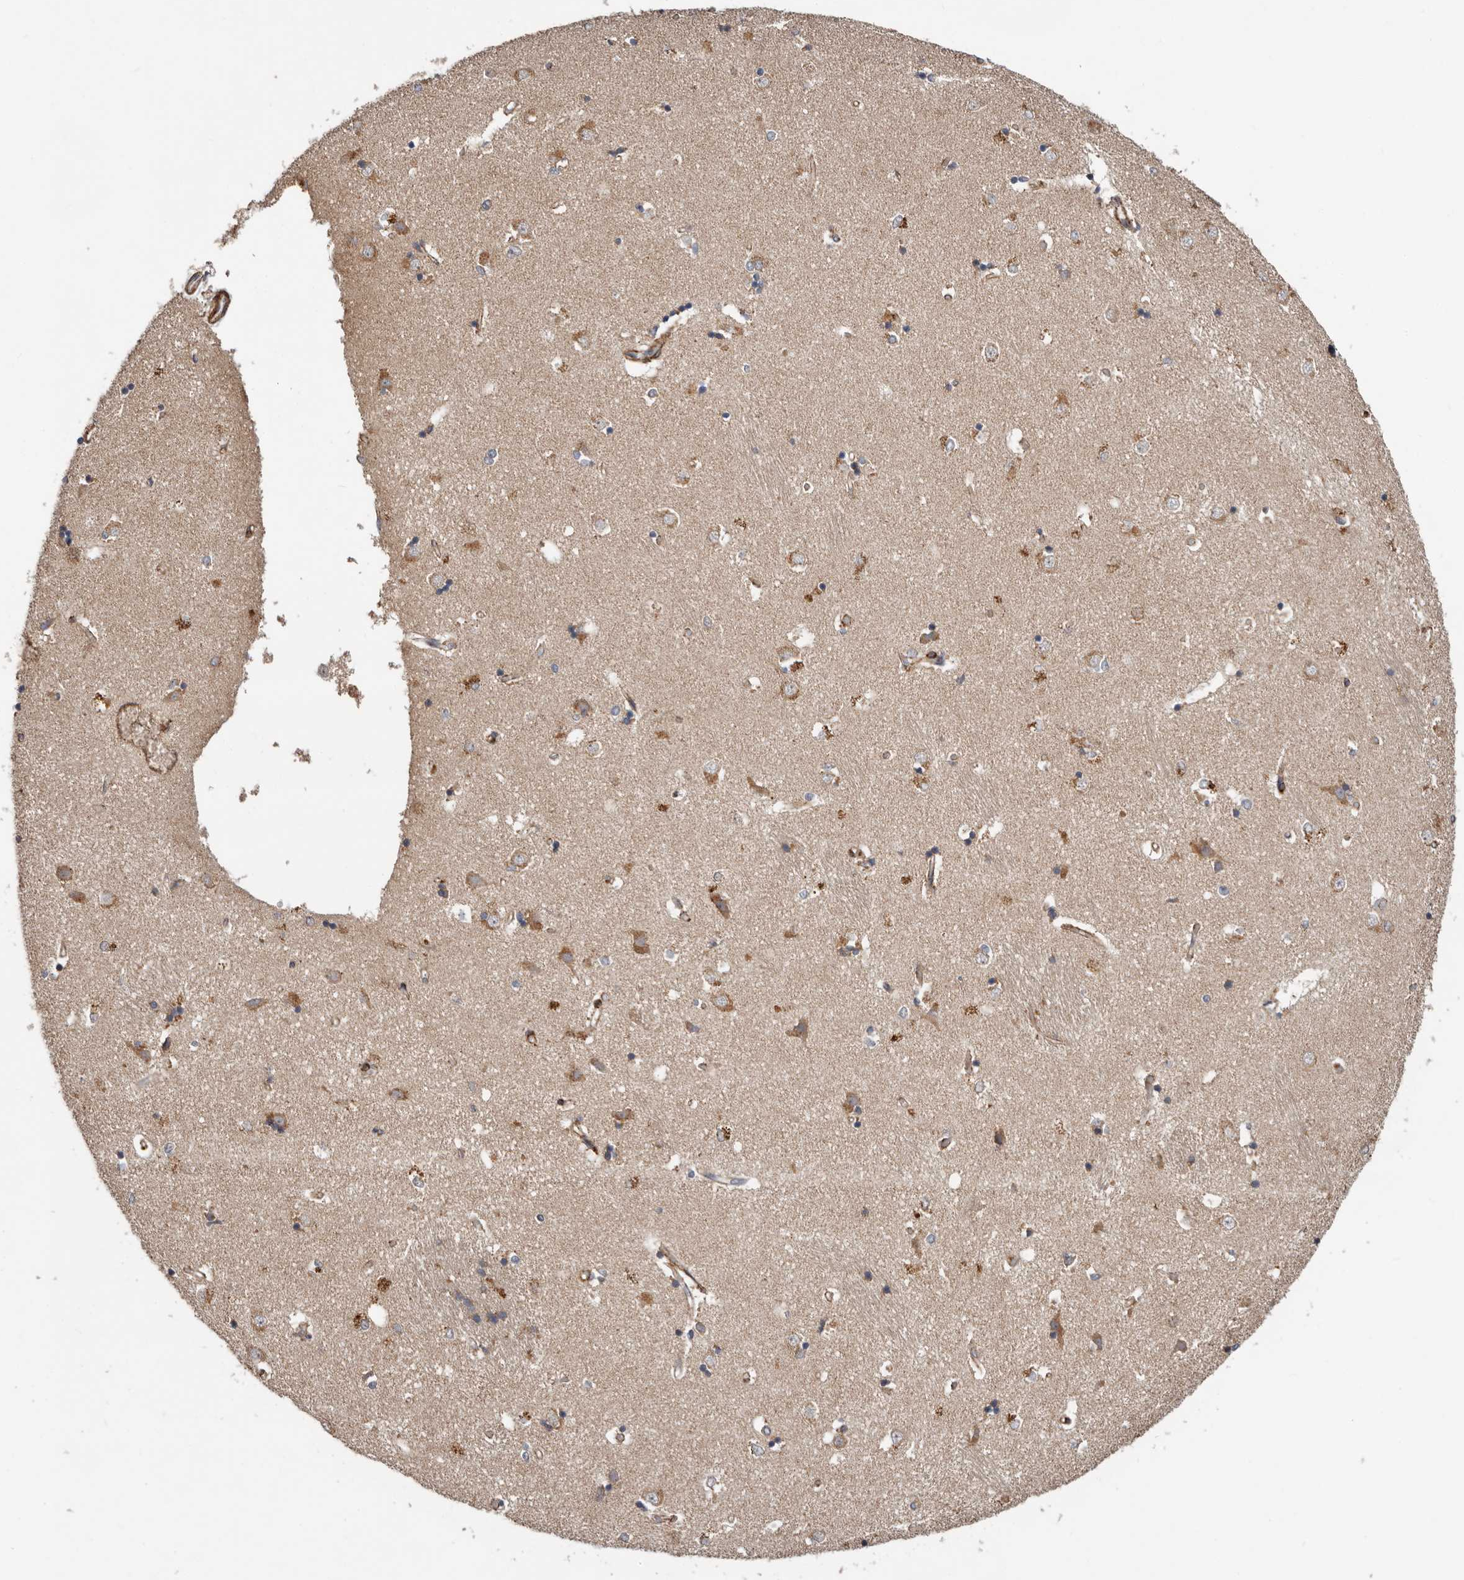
{"staining": {"intensity": "negative", "quantity": "none", "location": "none"}, "tissue": "caudate", "cell_type": "Glial cells", "image_type": "normal", "snomed": [{"axis": "morphology", "description": "Normal tissue, NOS"}, {"axis": "topography", "description": "Lateral ventricle wall"}], "caption": "Protein analysis of unremarkable caudate exhibits no significant expression in glial cells.", "gene": "PROKR1", "patient": {"sex": "male", "age": 45}}